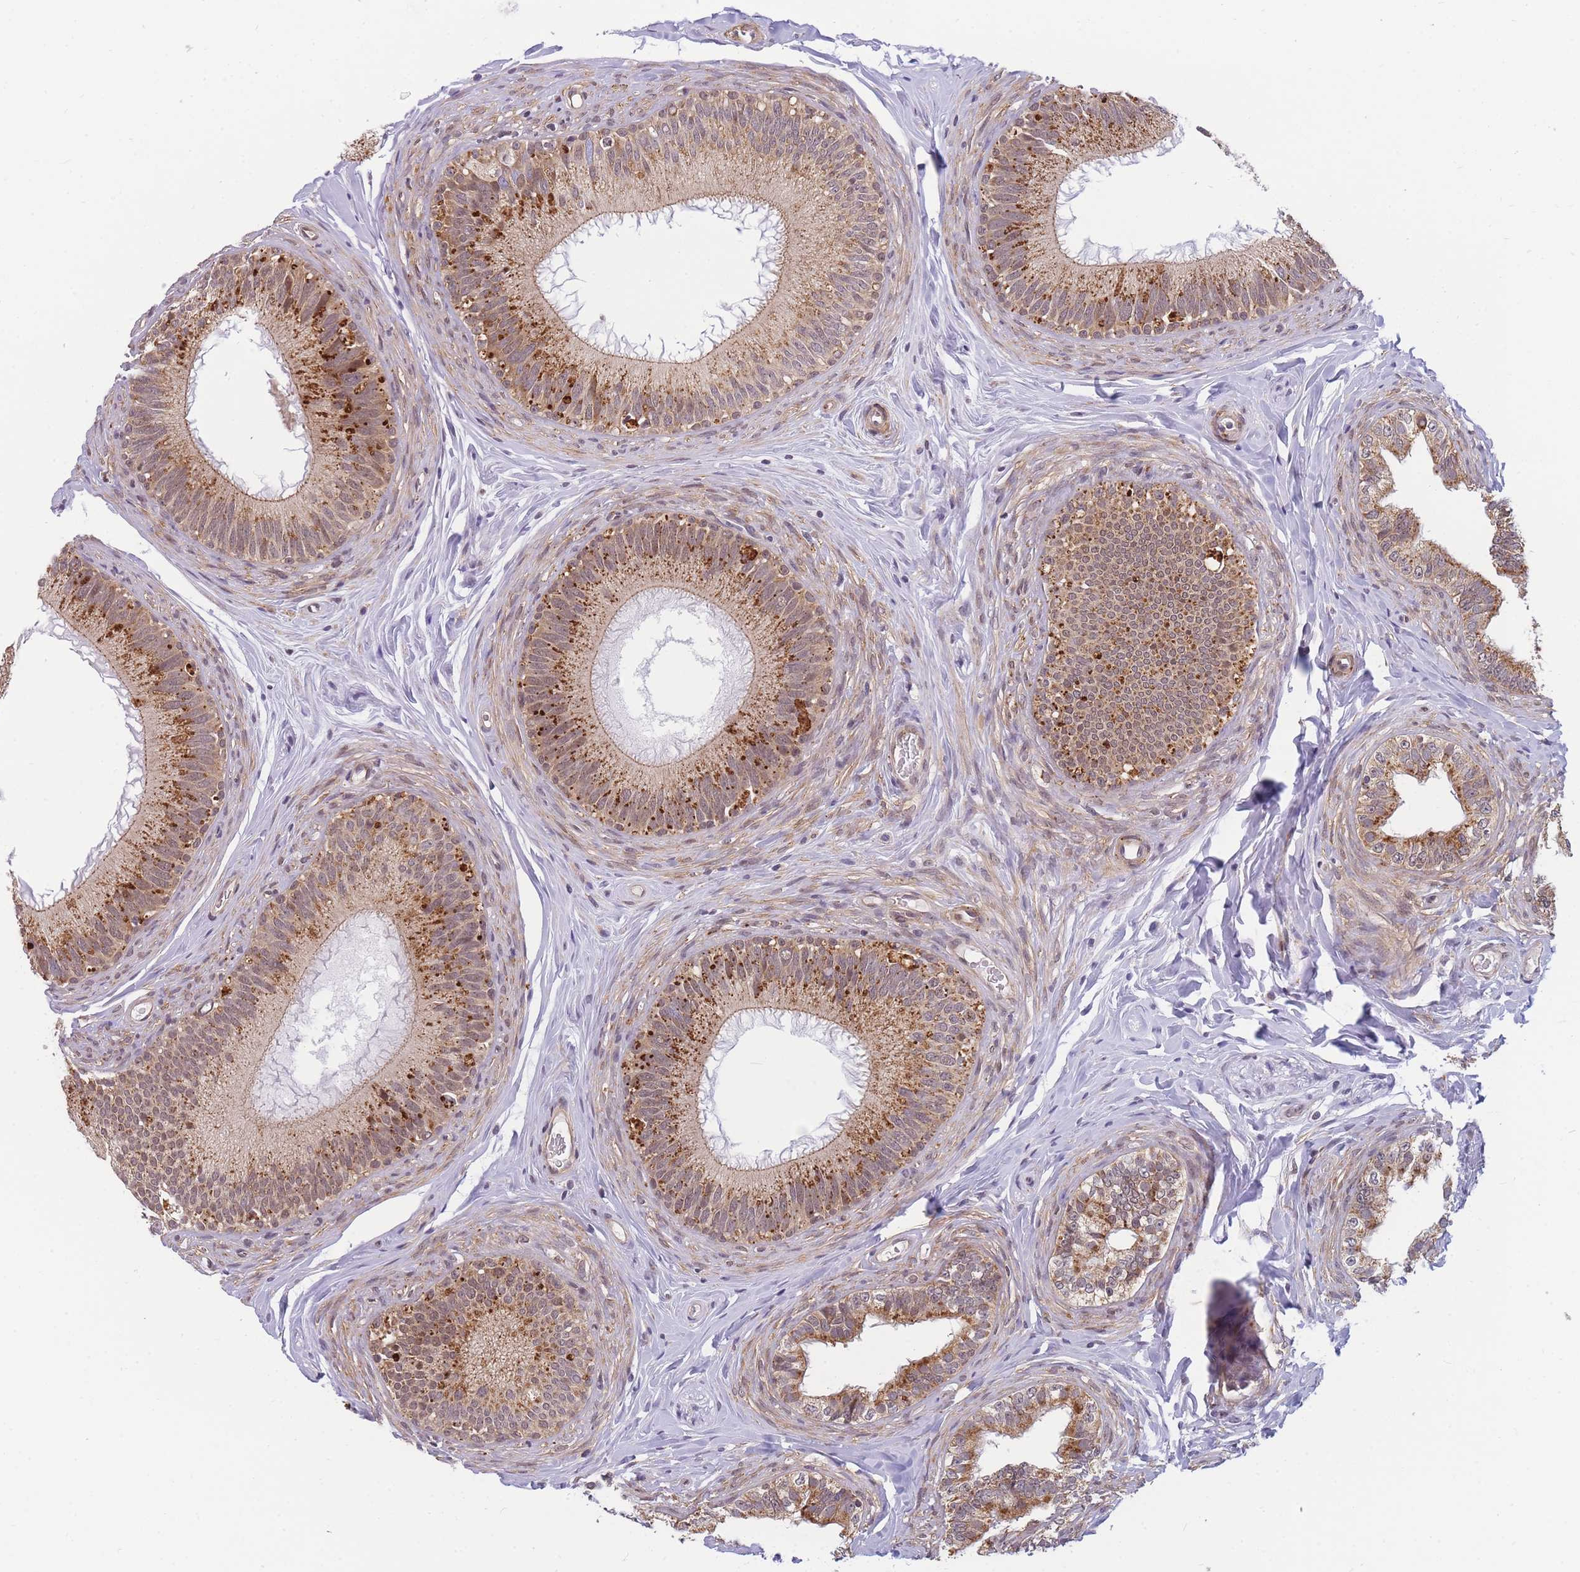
{"staining": {"intensity": "moderate", "quantity": ">75%", "location": "cytoplasmic/membranous,nuclear"}, "tissue": "epididymis", "cell_type": "Glandular cells", "image_type": "normal", "snomed": [{"axis": "morphology", "description": "Normal tissue, NOS"}, {"axis": "topography", "description": "Epididymis"}], "caption": "Benign epididymis was stained to show a protein in brown. There is medium levels of moderate cytoplasmic/membranous,nuclear staining in about >75% of glandular cells. Nuclei are stained in blue.", "gene": "ENSG00000276345", "patient": {"sex": "male", "age": 38}}